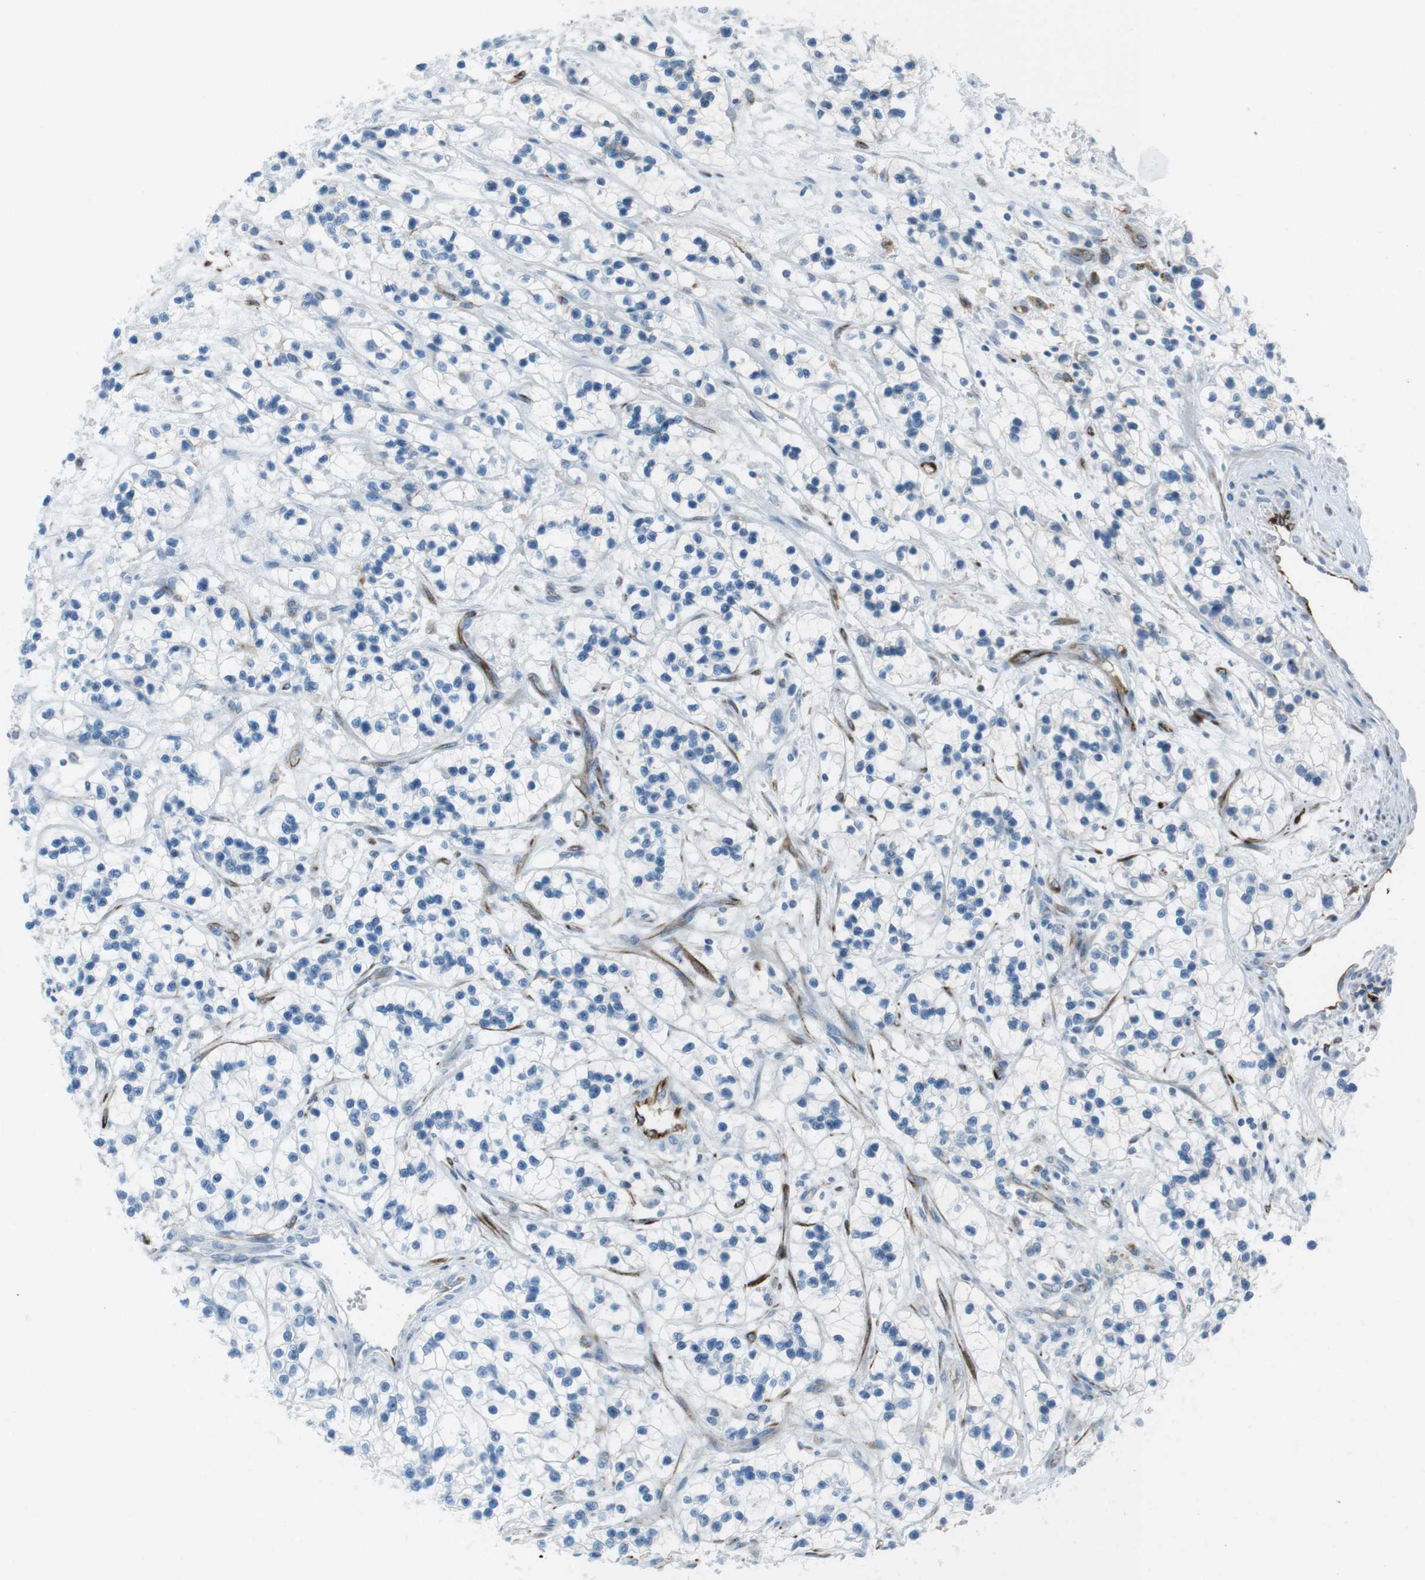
{"staining": {"intensity": "negative", "quantity": "none", "location": "none"}, "tissue": "renal cancer", "cell_type": "Tumor cells", "image_type": "cancer", "snomed": [{"axis": "morphology", "description": "Adenocarcinoma, NOS"}, {"axis": "topography", "description": "Kidney"}], "caption": "High magnification brightfield microscopy of renal cancer (adenocarcinoma) stained with DAB (brown) and counterstained with hematoxylin (blue): tumor cells show no significant staining.", "gene": "TUBB2A", "patient": {"sex": "female", "age": 57}}